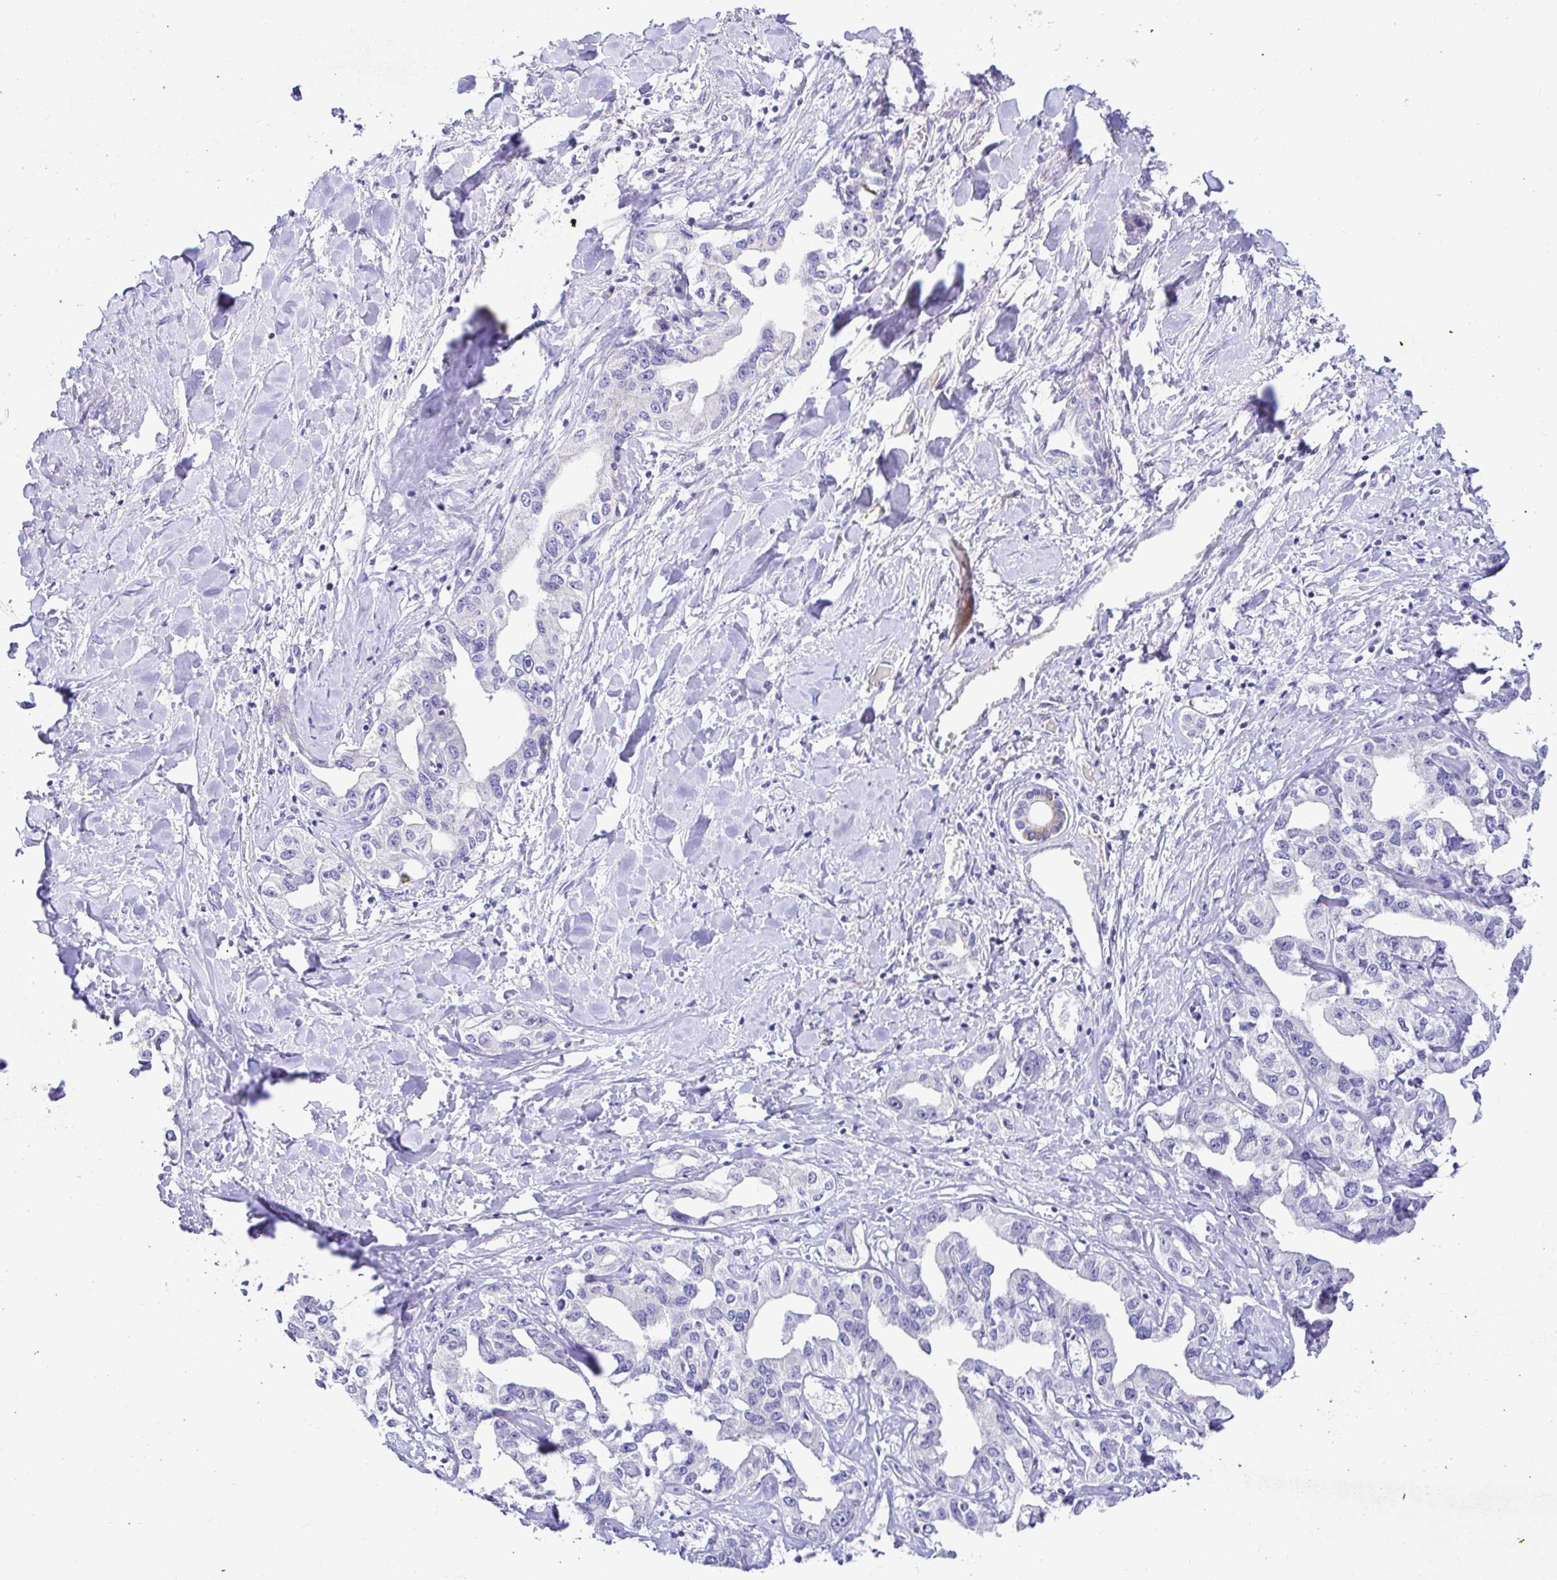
{"staining": {"intensity": "negative", "quantity": "none", "location": "none"}, "tissue": "liver cancer", "cell_type": "Tumor cells", "image_type": "cancer", "snomed": [{"axis": "morphology", "description": "Cholangiocarcinoma"}, {"axis": "topography", "description": "Liver"}], "caption": "The photomicrograph demonstrates no staining of tumor cells in liver cancer (cholangiocarcinoma).", "gene": "CDO1", "patient": {"sex": "male", "age": 59}}